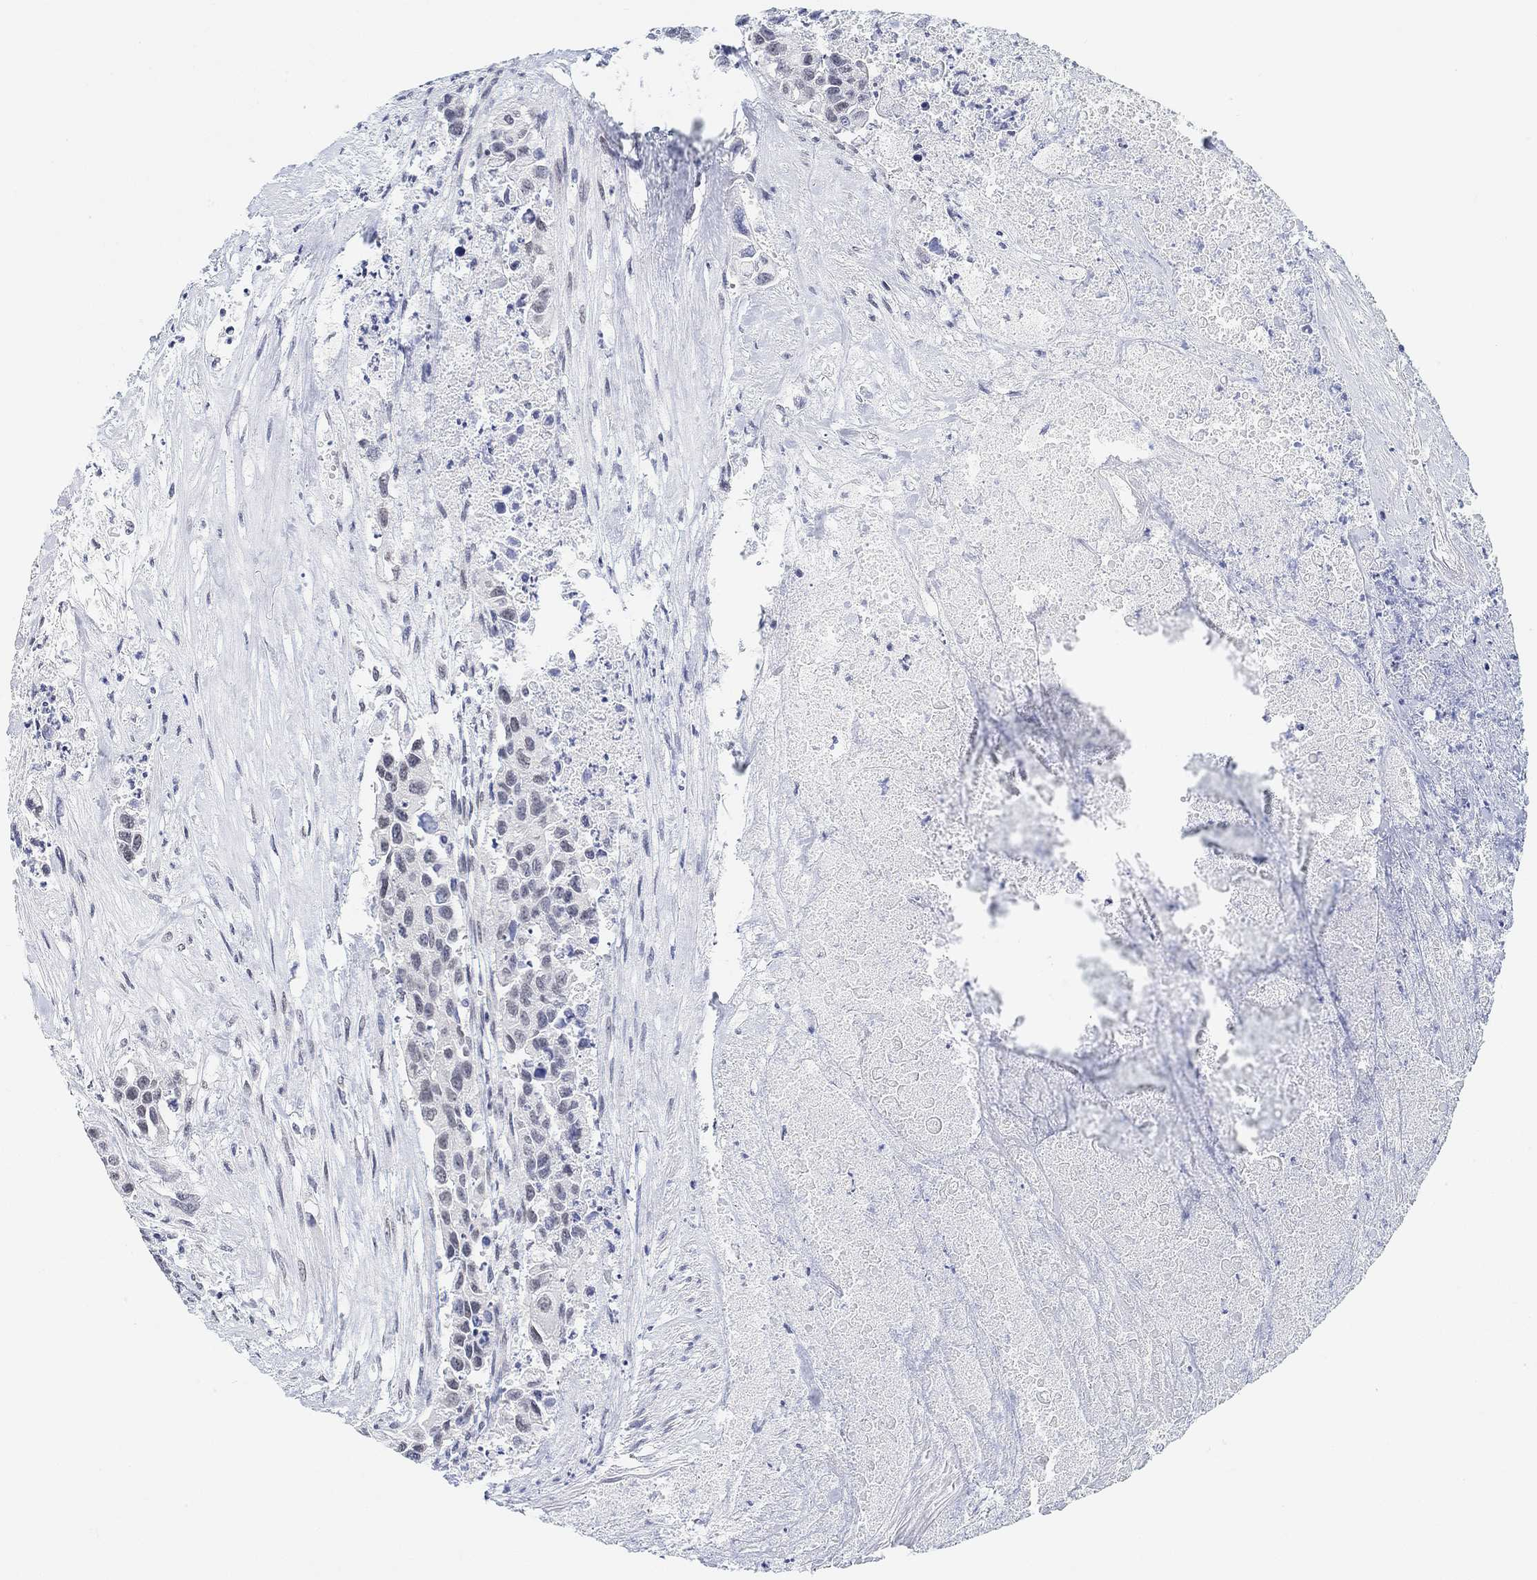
{"staining": {"intensity": "weak", "quantity": "<25%", "location": "nuclear"}, "tissue": "urothelial cancer", "cell_type": "Tumor cells", "image_type": "cancer", "snomed": [{"axis": "morphology", "description": "Urothelial carcinoma, High grade"}, {"axis": "topography", "description": "Urinary bladder"}], "caption": "Human high-grade urothelial carcinoma stained for a protein using immunohistochemistry exhibits no positivity in tumor cells.", "gene": "PURG", "patient": {"sex": "female", "age": 73}}